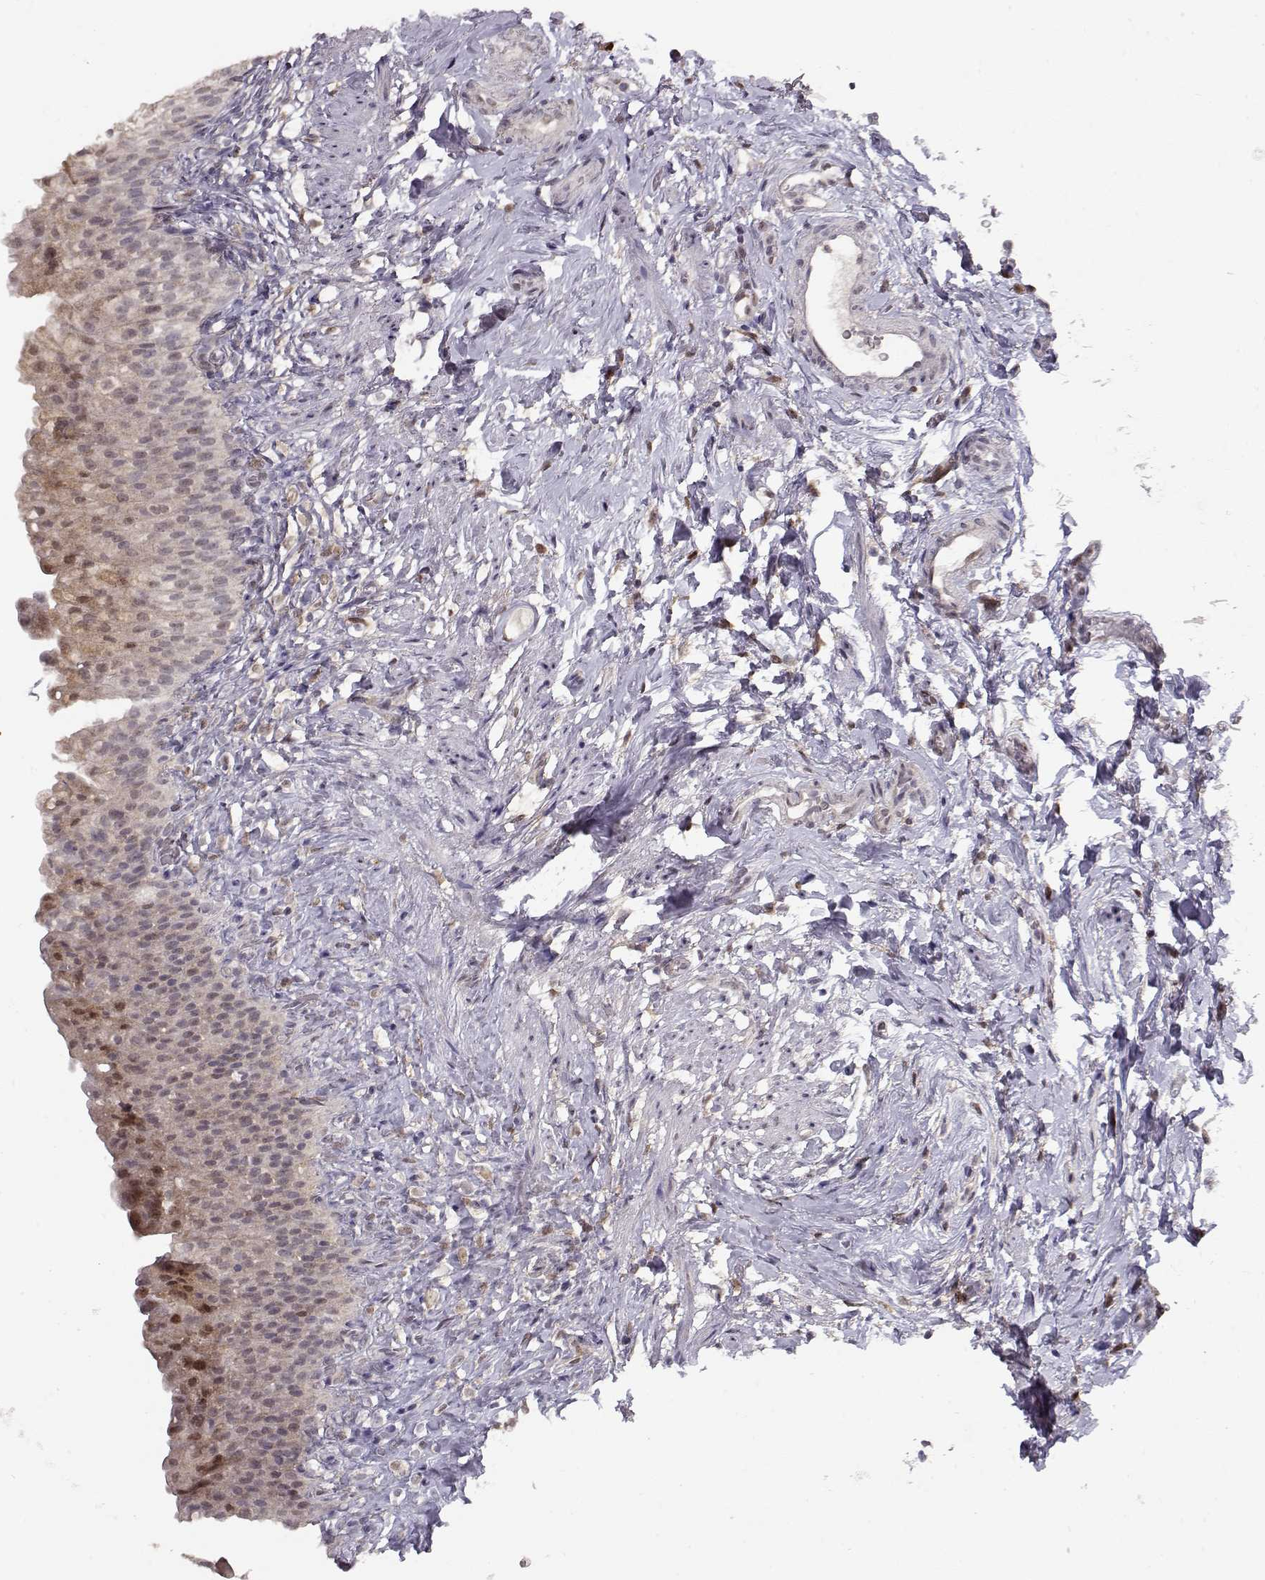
{"staining": {"intensity": "moderate", "quantity": "<25%", "location": "nuclear"}, "tissue": "urinary bladder", "cell_type": "Urothelial cells", "image_type": "normal", "snomed": [{"axis": "morphology", "description": "Normal tissue, NOS"}, {"axis": "topography", "description": "Urinary bladder"}], "caption": "High-magnification brightfield microscopy of unremarkable urinary bladder stained with DAB (brown) and counterstained with hematoxylin (blue). urothelial cells exhibit moderate nuclear staining is seen in about<25% of cells.", "gene": "CDK4", "patient": {"sex": "male", "age": 76}}